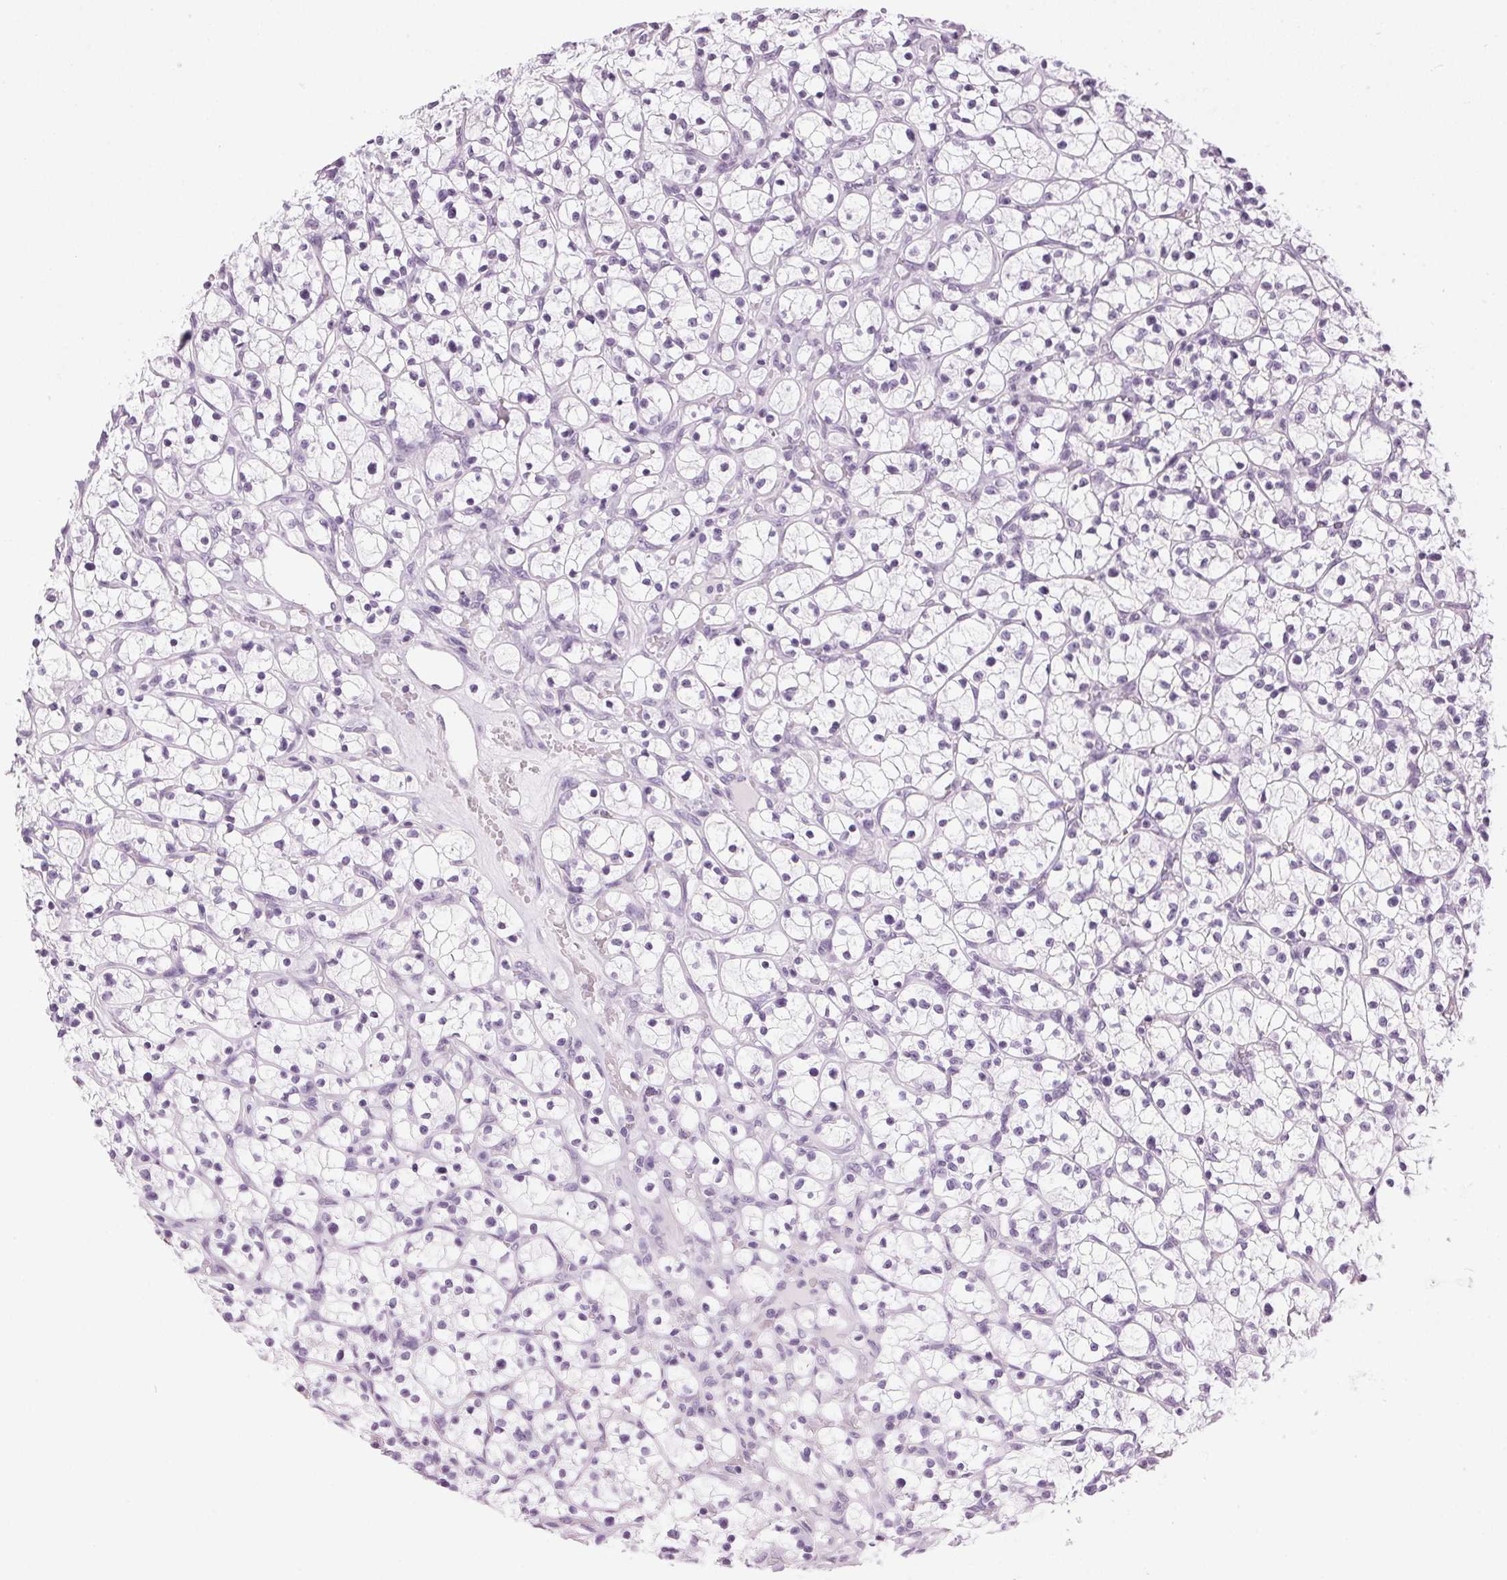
{"staining": {"intensity": "negative", "quantity": "none", "location": "none"}, "tissue": "renal cancer", "cell_type": "Tumor cells", "image_type": "cancer", "snomed": [{"axis": "morphology", "description": "Adenocarcinoma, NOS"}, {"axis": "topography", "description": "Kidney"}], "caption": "Human renal cancer stained for a protein using immunohistochemistry (IHC) displays no staining in tumor cells.", "gene": "SP7", "patient": {"sex": "female", "age": 64}}